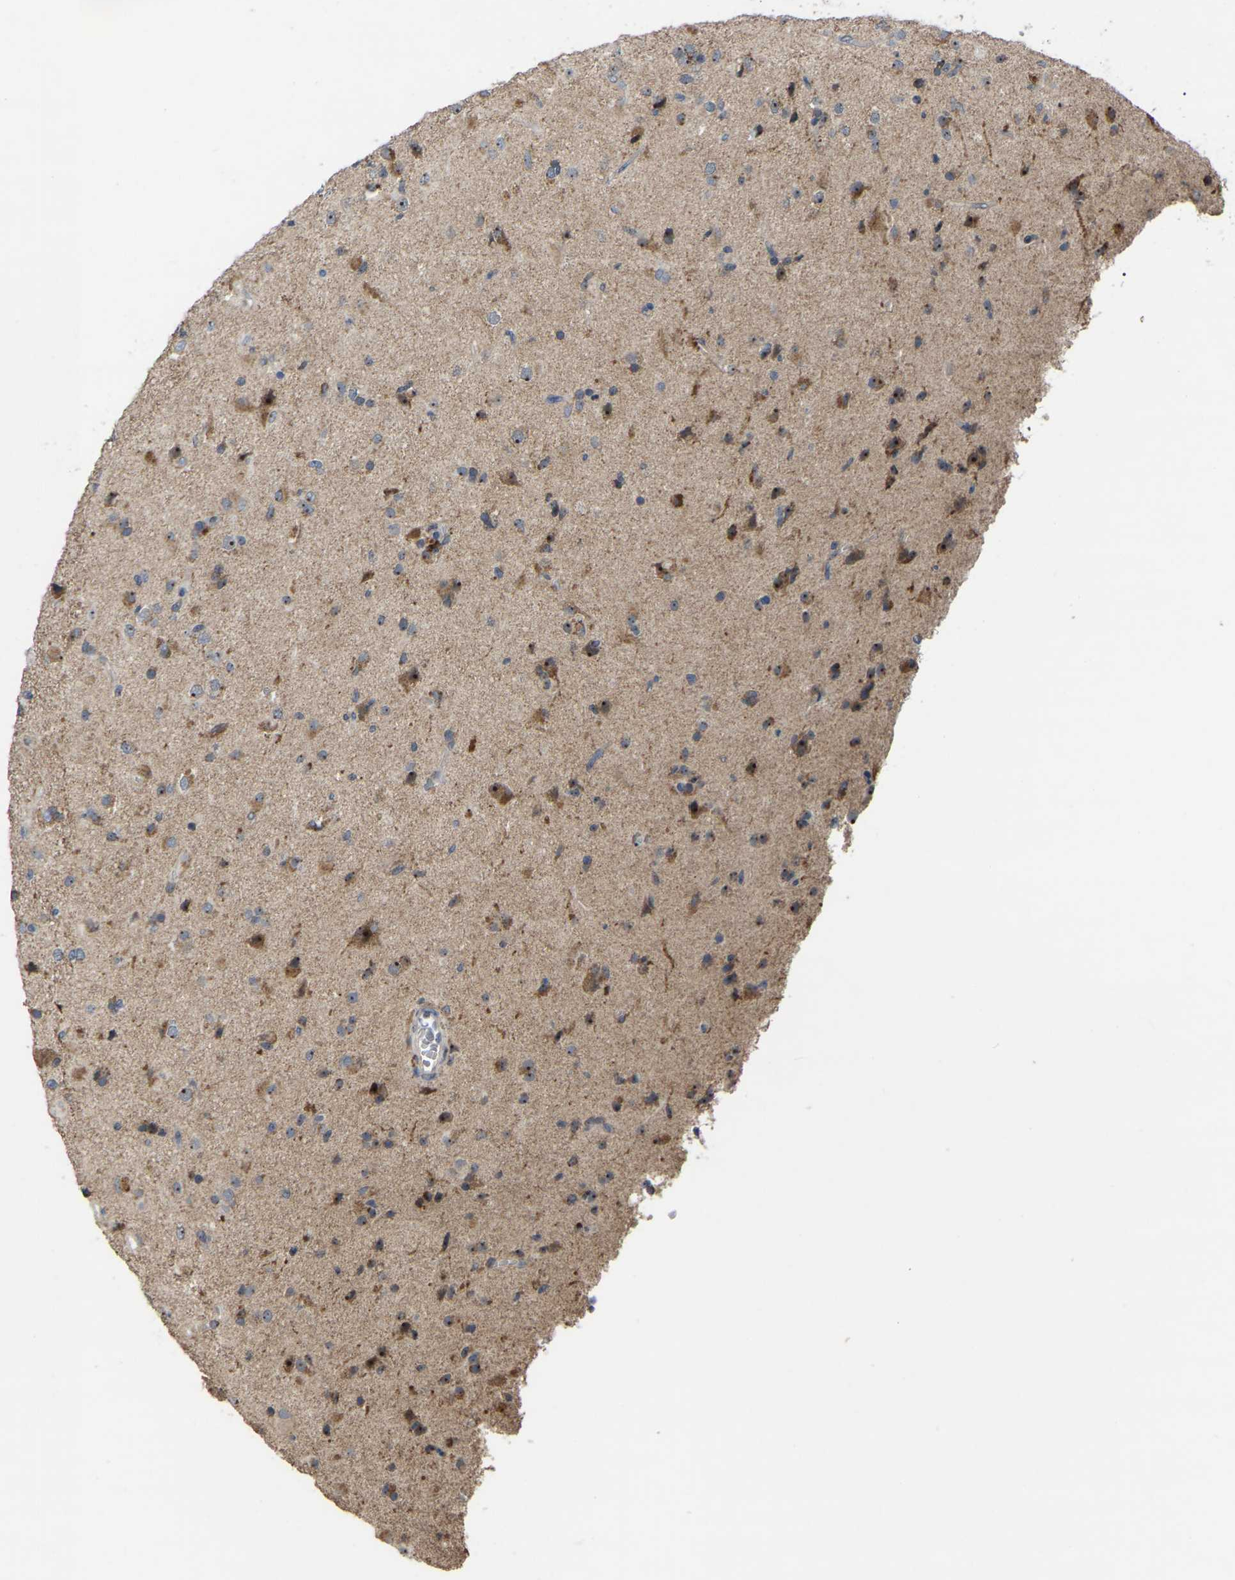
{"staining": {"intensity": "moderate", "quantity": "25%-75%", "location": "cytoplasmic/membranous,nuclear"}, "tissue": "glioma", "cell_type": "Tumor cells", "image_type": "cancer", "snomed": [{"axis": "morphology", "description": "Glioma, malignant, Low grade"}, {"axis": "topography", "description": "Brain"}], "caption": "Glioma stained with DAB immunohistochemistry (IHC) demonstrates medium levels of moderate cytoplasmic/membranous and nuclear staining in approximately 25%-75% of tumor cells. The protein of interest is shown in brown color, while the nuclei are stained blue.", "gene": "NOP53", "patient": {"sex": "male", "age": 65}}